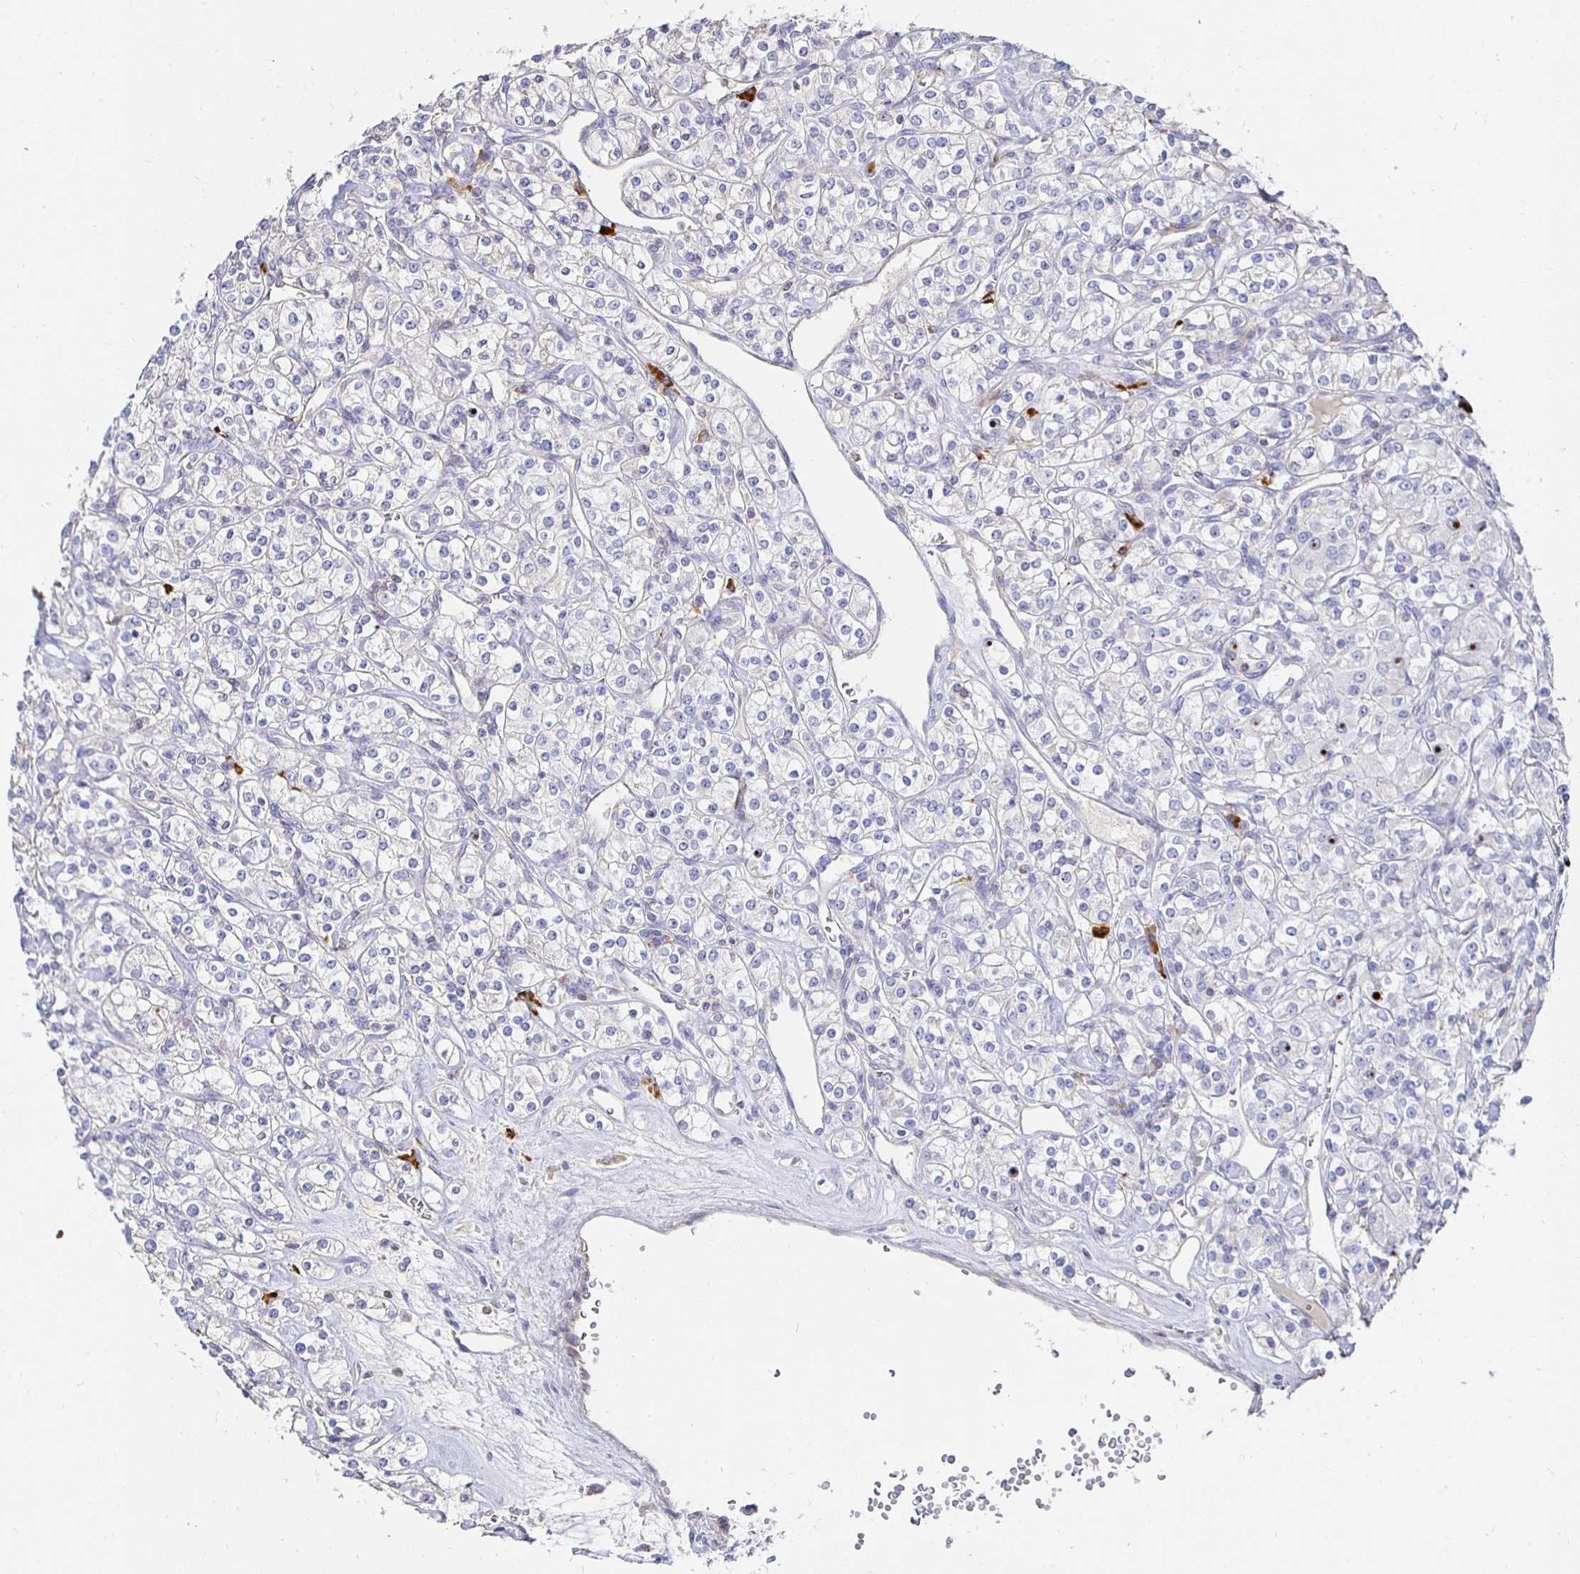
{"staining": {"intensity": "negative", "quantity": "none", "location": "none"}, "tissue": "renal cancer", "cell_type": "Tumor cells", "image_type": "cancer", "snomed": [{"axis": "morphology", "description": "Adenocarcinoma, NOS"}, {"axis": "topography", "description": "Kidney"}], "caption": "Protein analysis of renal cancer (adenocarcinoma) reveals no significant expression in tumor cells. (DAB (3,3'-diaminobenzidine) immunohistochemistry, high magnification).", "gene": "CXCR3", "patient": {"sex": "male", "age": 77}}